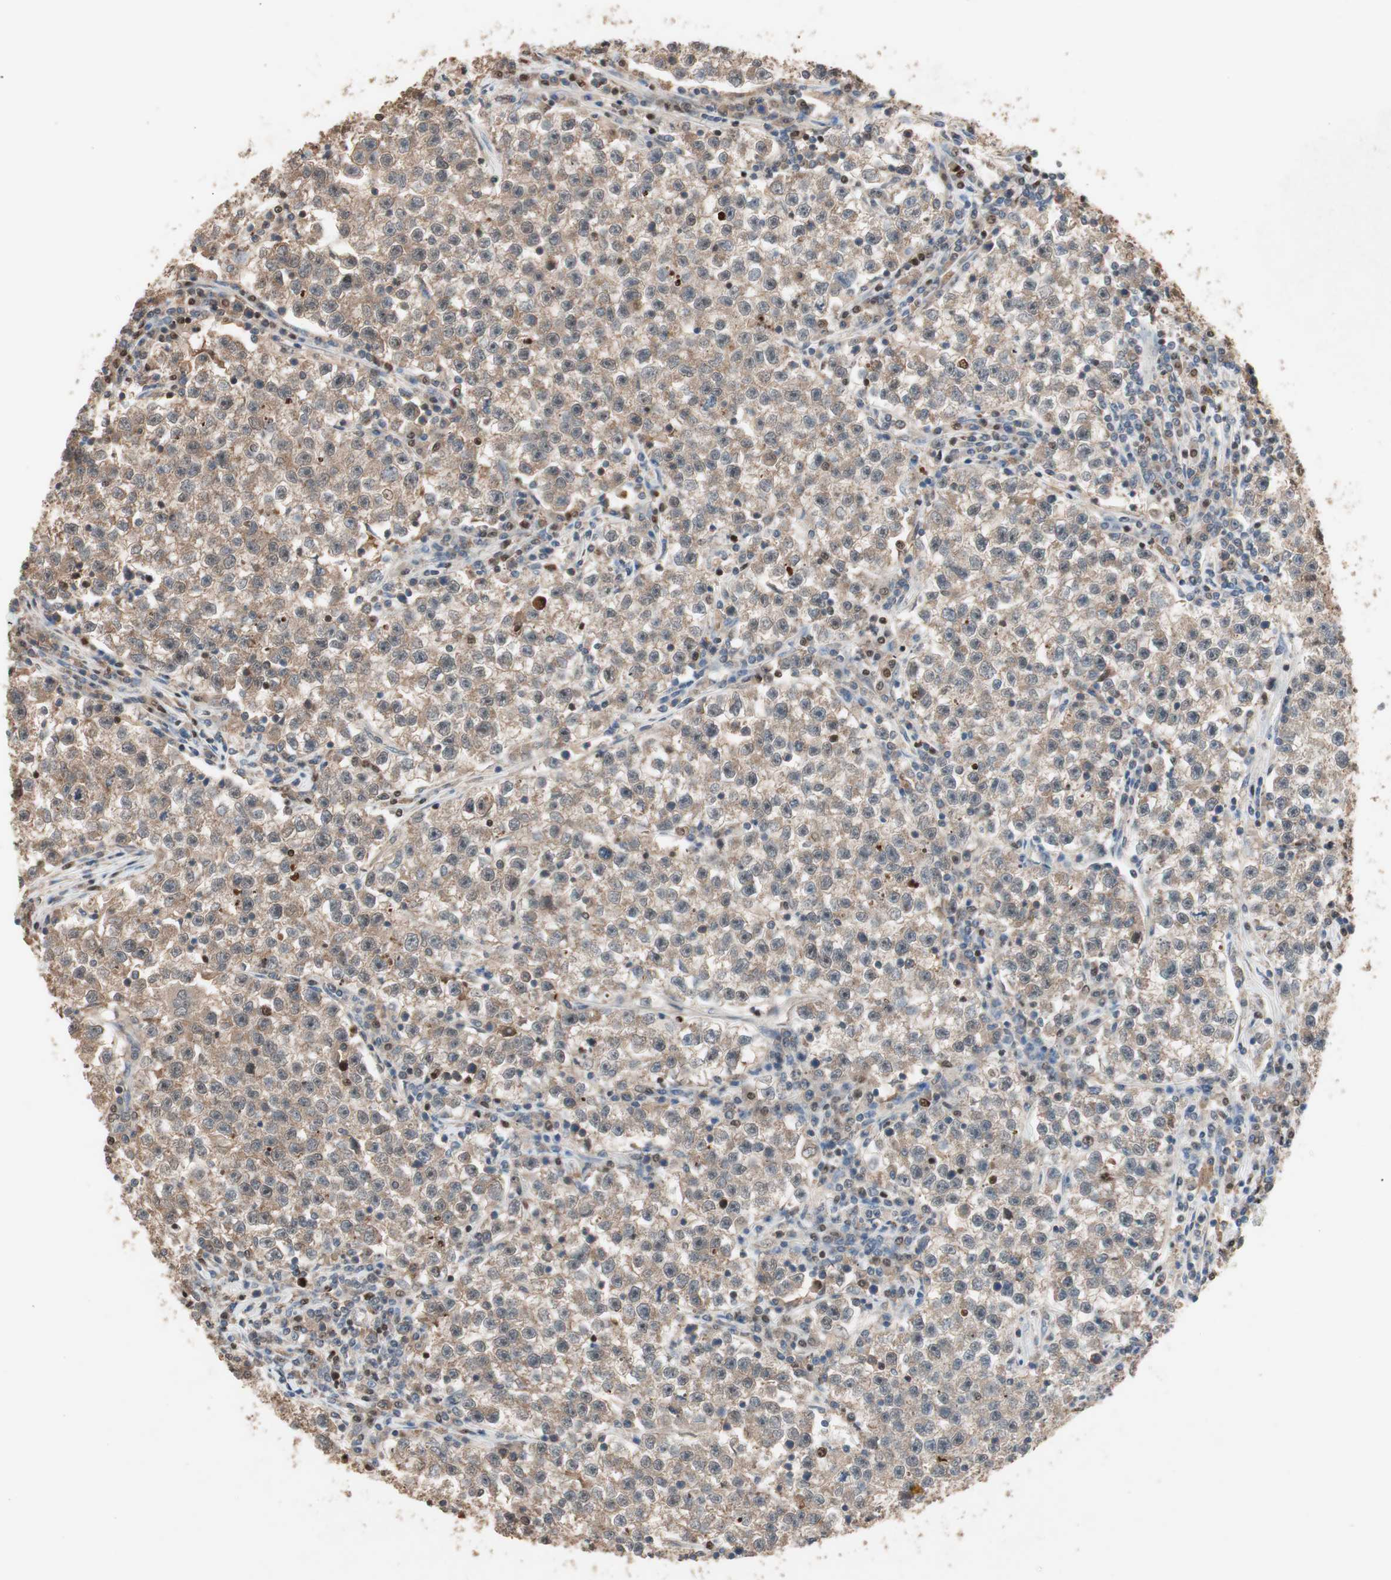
{"staining": {"intensity": "moderate", "quantity": ">75%", "location": "cytoplasmic/membranous"}, "tissue": "testis cancer", "cell_type": "Tumor cells", "image_type": "cancer", "snomed": [{"axis": "morphology", "description": "Seminoma, NOS"}, {"axis": "topography", "description": "Testis"}], "caption": "Protein analysis of testis seminoma tissue shows moderate cytoplasmic/membranous expression in about >75% of tumor cells.", "gene": "GART", "patient": {"sex": "male", "age": 22}}